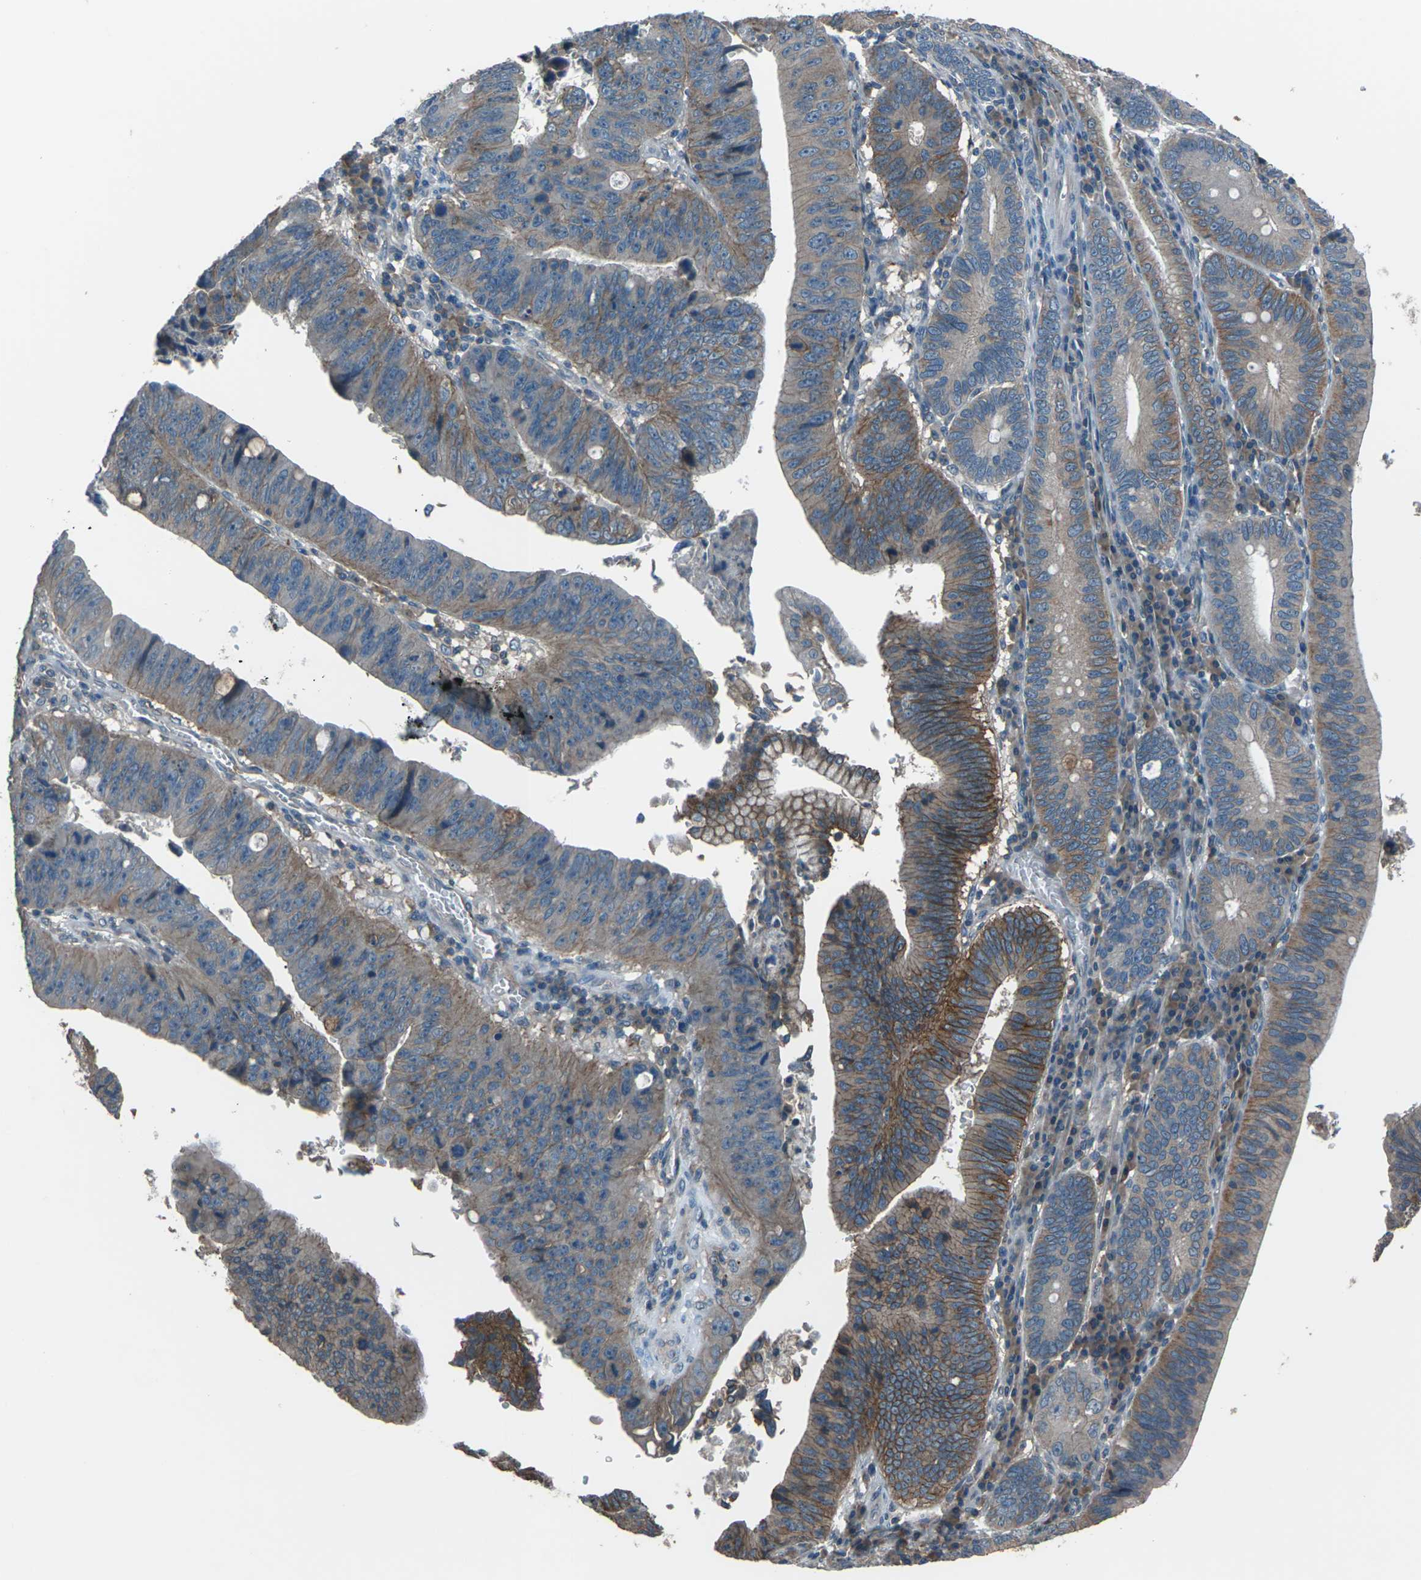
{"staining": {"intensity": "moderate", "quantity": ">75%", "location": "cytoplasmic/membranous"}, "tissue": "stomach cancer", "cell_type": "Tumor cells", "image_type": "cancer", "snomed": [{"axis": "morphology", "description": "Adenocarcinoma, NOS"}, {"axis": "topography", "description": "Stomach"}], "caption": "Protein expression analysis of human adenocarcinoma (stomach) reveals moderate cytoplasmic/membranous expression in about >75% of tumor cells.", "gene": "CMTM4", "patient": {"sex": "male", "age": 59}}